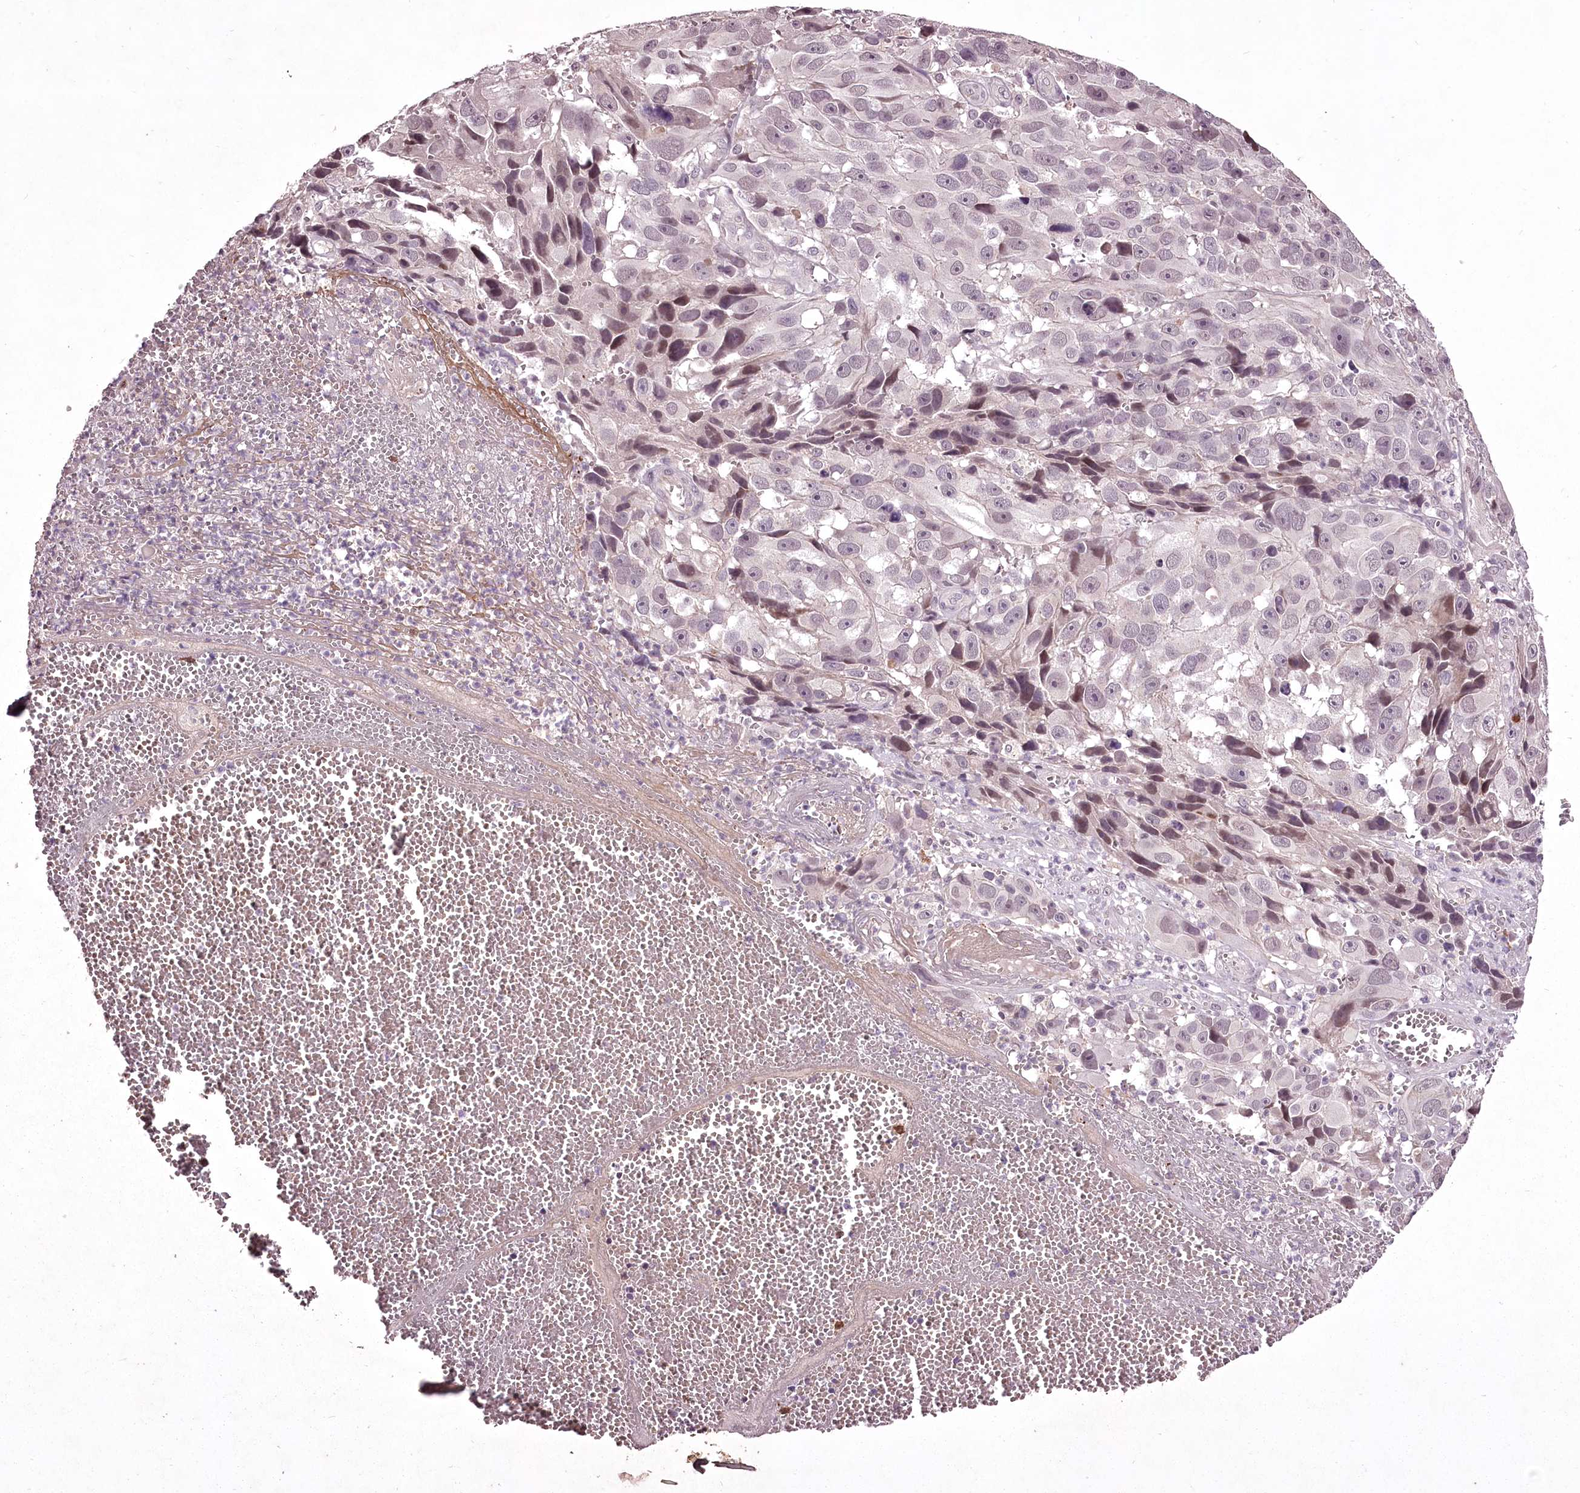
{"staining": {"intensity": "moderate", "quantity": "<25%", "location": "nuclear"}, "tissue": "melanoma", "cell_type": "Tumor cells", "image_type": "cancer", "snomed": [{"axis": "morphology", "description": "Malignant melanoma, NOS"}, {"axis": "topography", "description": "Skin"}], "caption": "High-power microscopy captured an IHC photomicrograph of melanoma, revealing moderate nuclear positivity in approximately <25% of tumor cells.", "gene": "ADRA1D", "patient": {"sex": "male", "age": 84}}